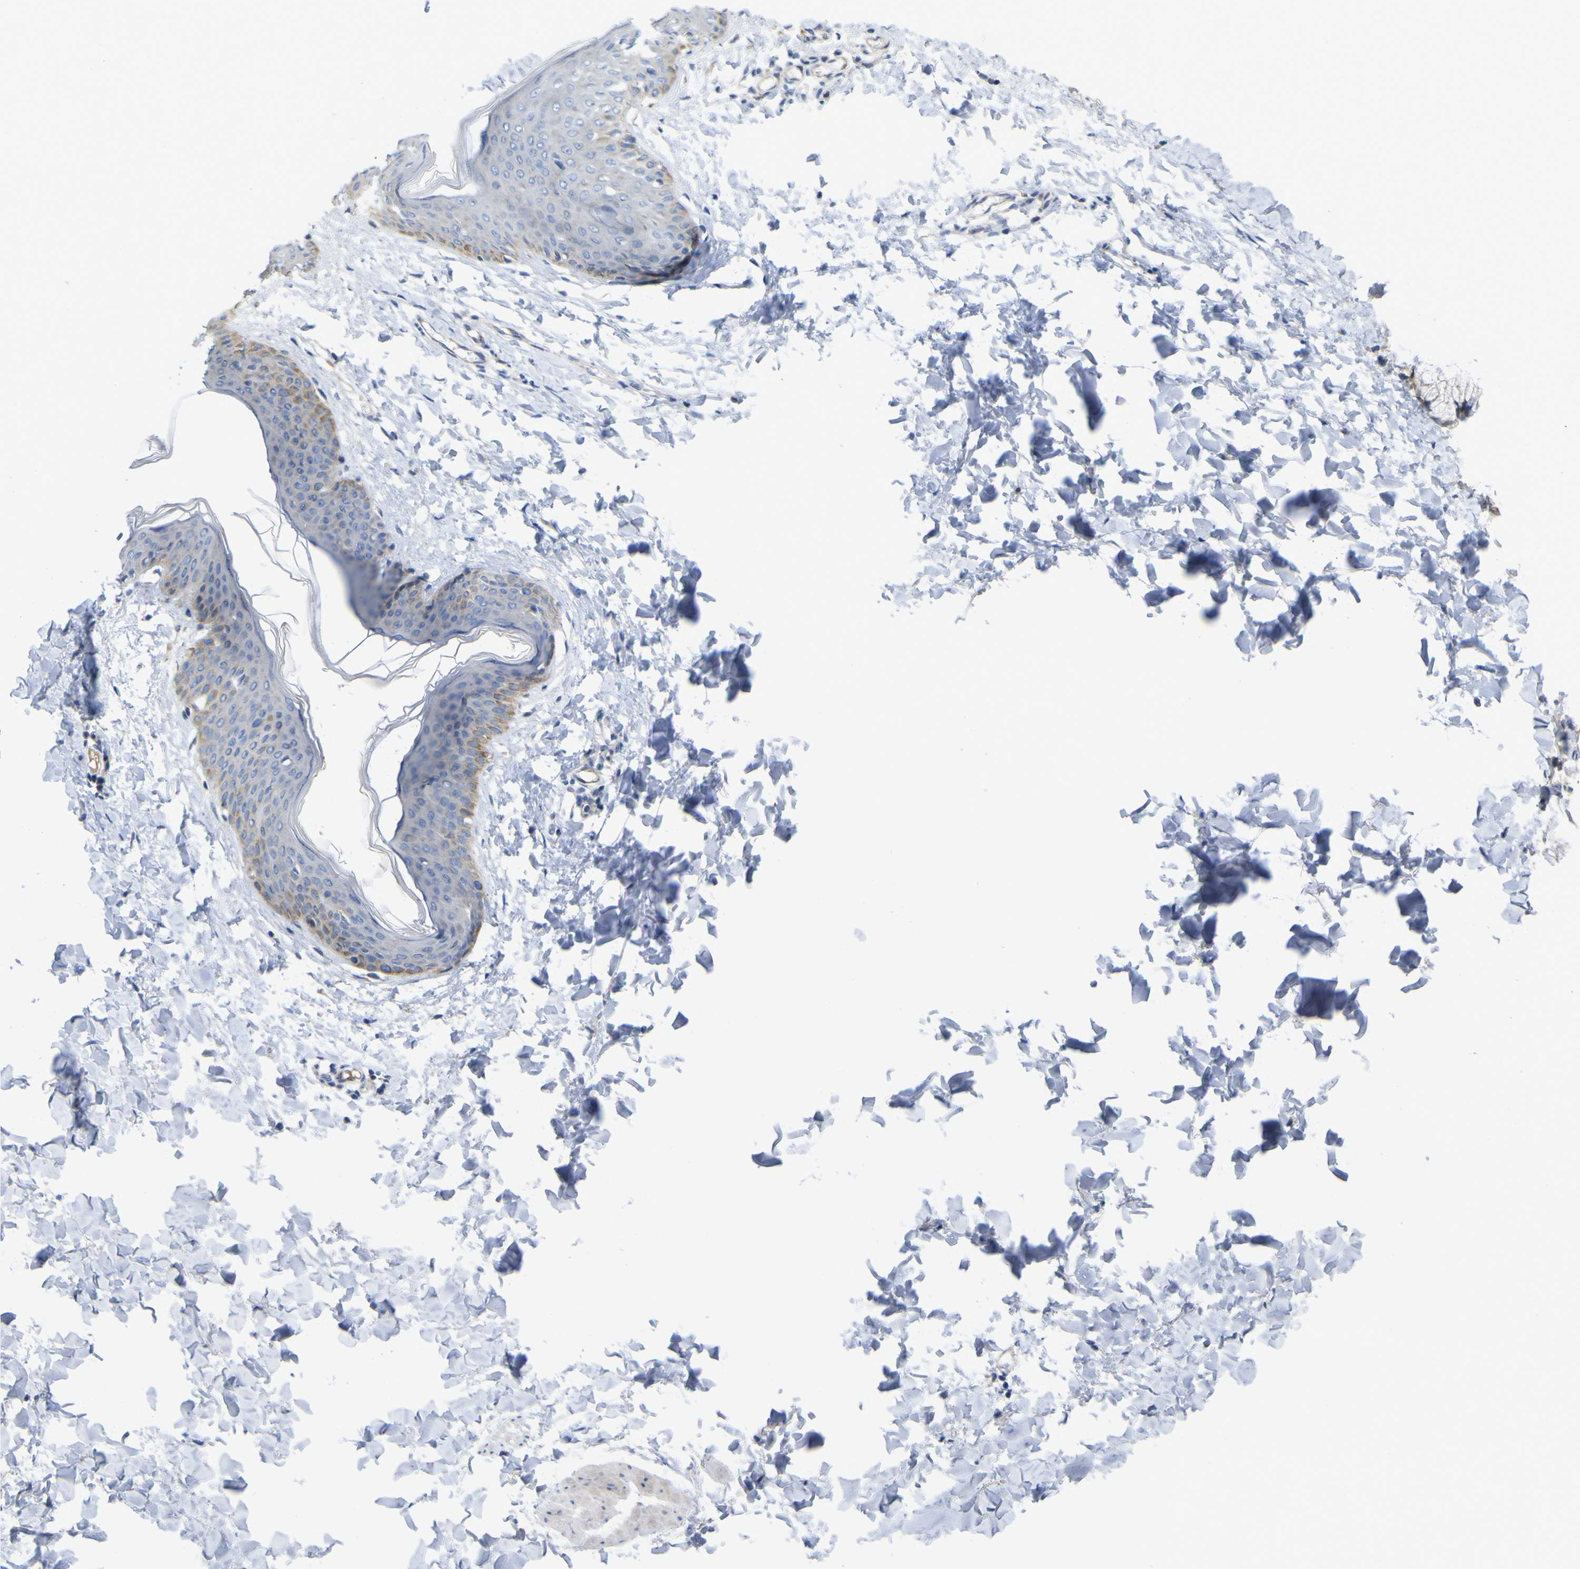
{"staining": {"intensity": "negative", "quantity": "none", "location": "none"}, "tissue": "skin", "cell_type": "Fibroblasts", "image_type": "normal", "snomed": [{"axis": "morphology", "description": "Normal tissue, NOS"}, {"axis": "topography", "description": "Skin"}], "caption": "Immunohistochemistry histopathology image of unremarkable skin stained for a protein (brown), which demonstrates no positivity in fibroblasts.", "gene": "MYEOV", "patient": {"sex": "female", "age": 17}}